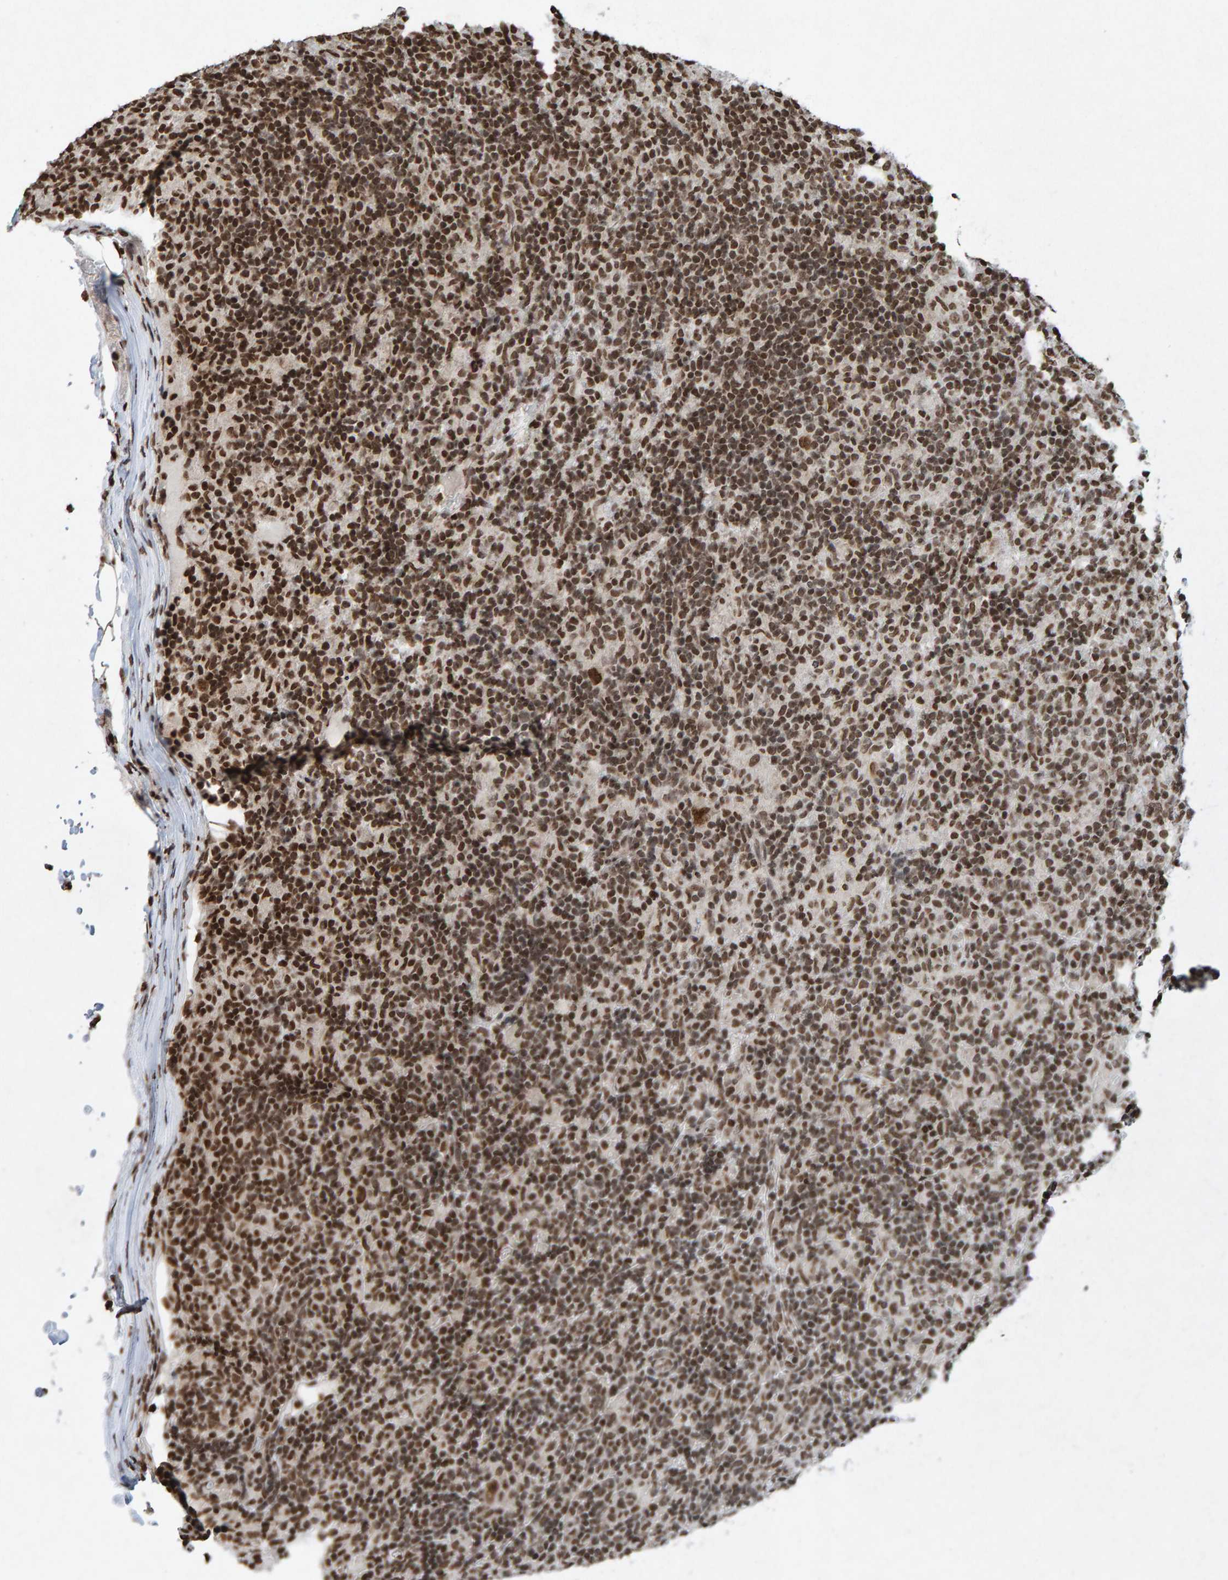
{"staining": {"intensity": "moderate", "quantity": ">75%", "location": "nuclear"}, "tissue": "lymphoma", "cell_type": "Tumor cells", "image_type": "cancer", "snomed": [{"axis": "morphology", "description": "Hodgkin's disease, NOS"}, {"axis": "topography", "description": "Lymph node"}], "caption": "There is medium levels of moderate nuclear expression in tumor cells of Hodgkin's disease, as demonstrated by immunohistochemical staining (brown color).", "gene": "H2AZ1", "patient": {"sex": "male", "age": 70}}